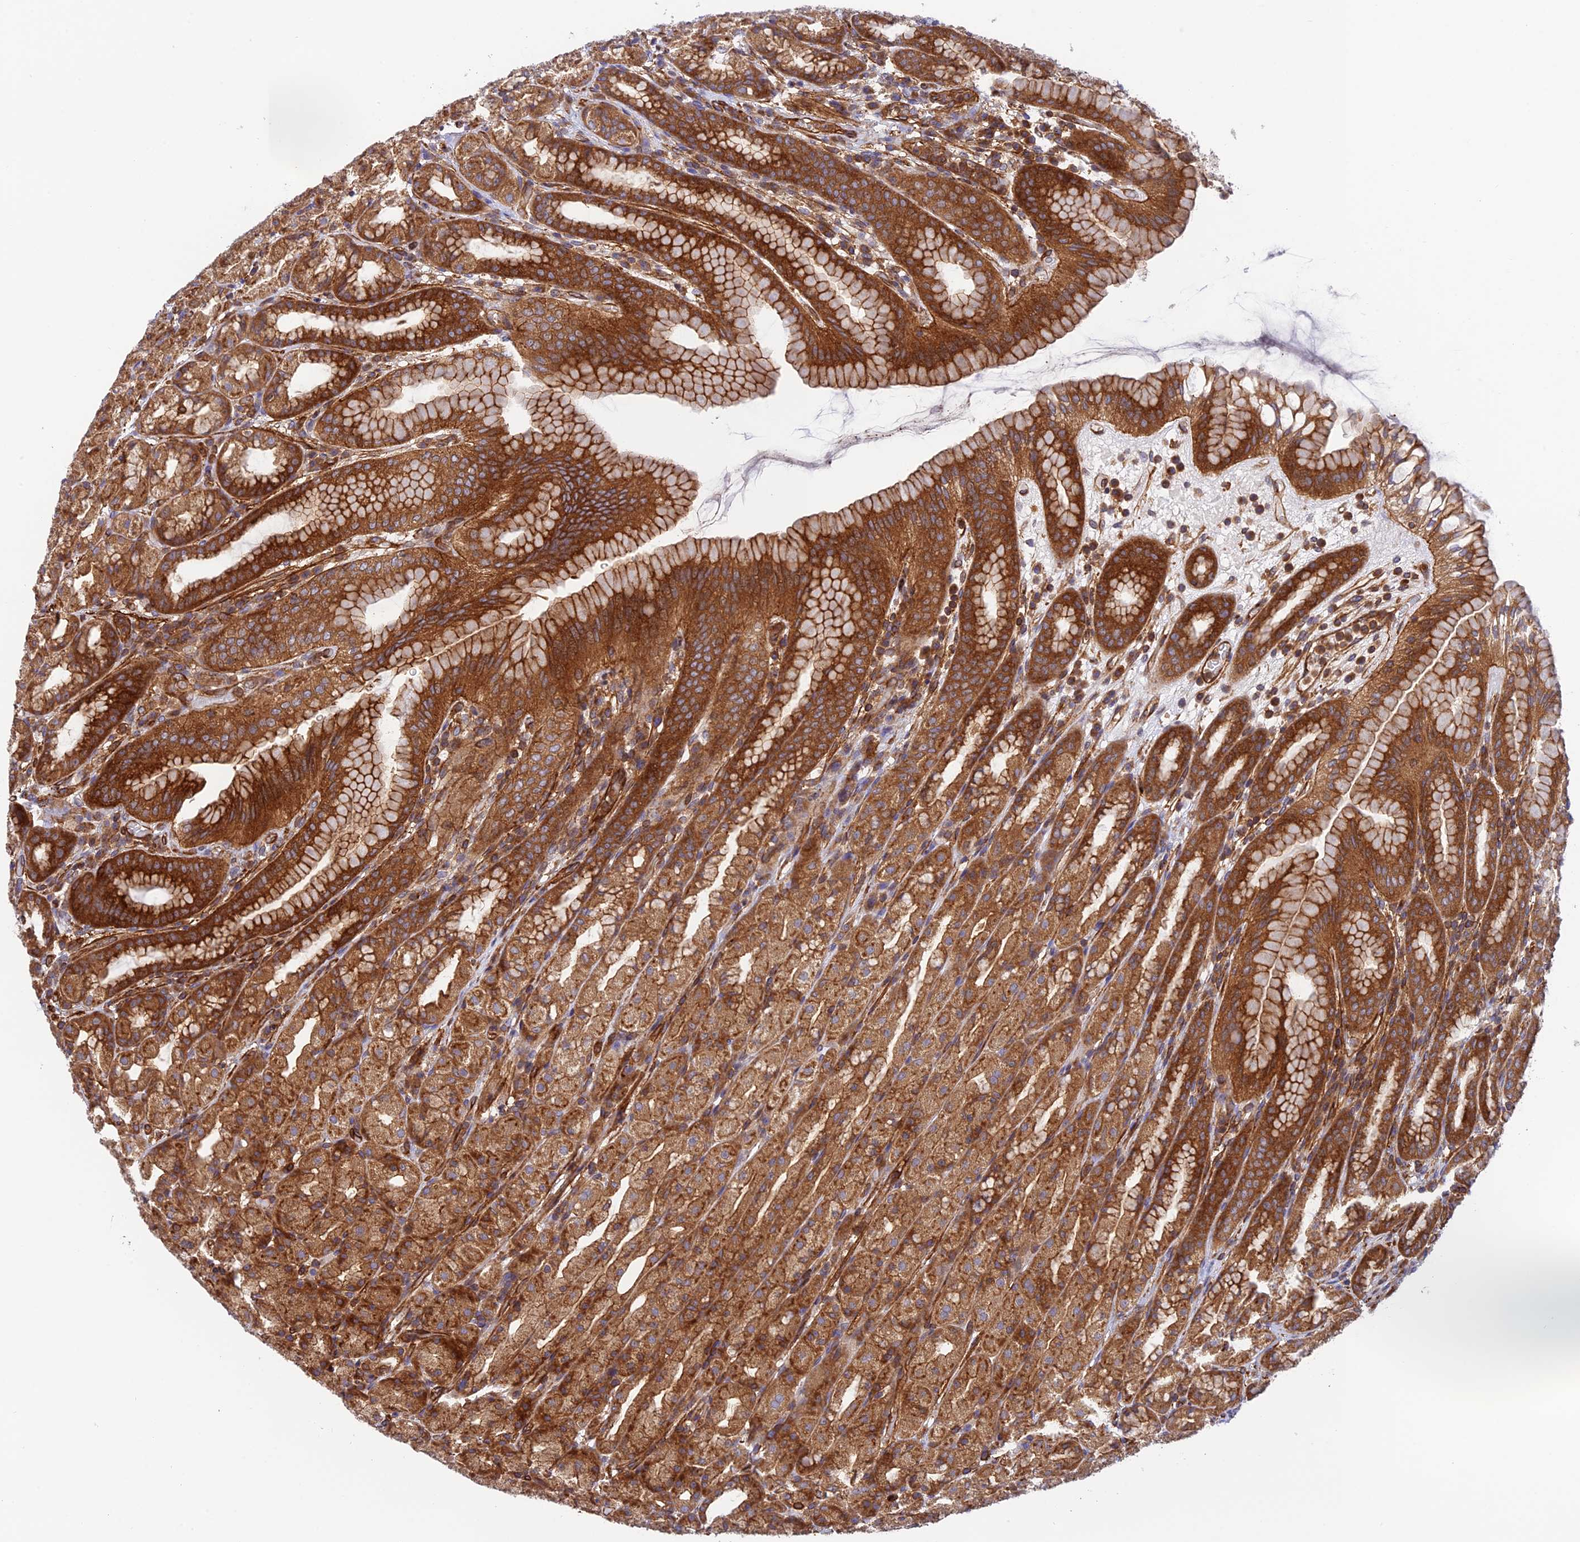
{"staining": {"intensity": "strong", "quantity": ">75%", "location": "cytoplasmic/membranous"}, "tissue": "stomach", "cell_type": "Glandular cells", "image_type": "normal", "snomed": [{"axis": "morphology", "description": "Normal tissue, NOS"}, {"axis": "topography", "description": "Stomach, upper"}], "caption": "Glandular cells demonstrate strong cytoplasmic/membranous staining in about >75% of cells in normal stomach. The staining is performed using DAB (3,3'-diaminobenzidine) brown chromogen to label protein expression. The nuclei are counter-stained blue using hematoxylin.", "gene": "EVI5L", "patient": {"sex": "male", "age": 68}}